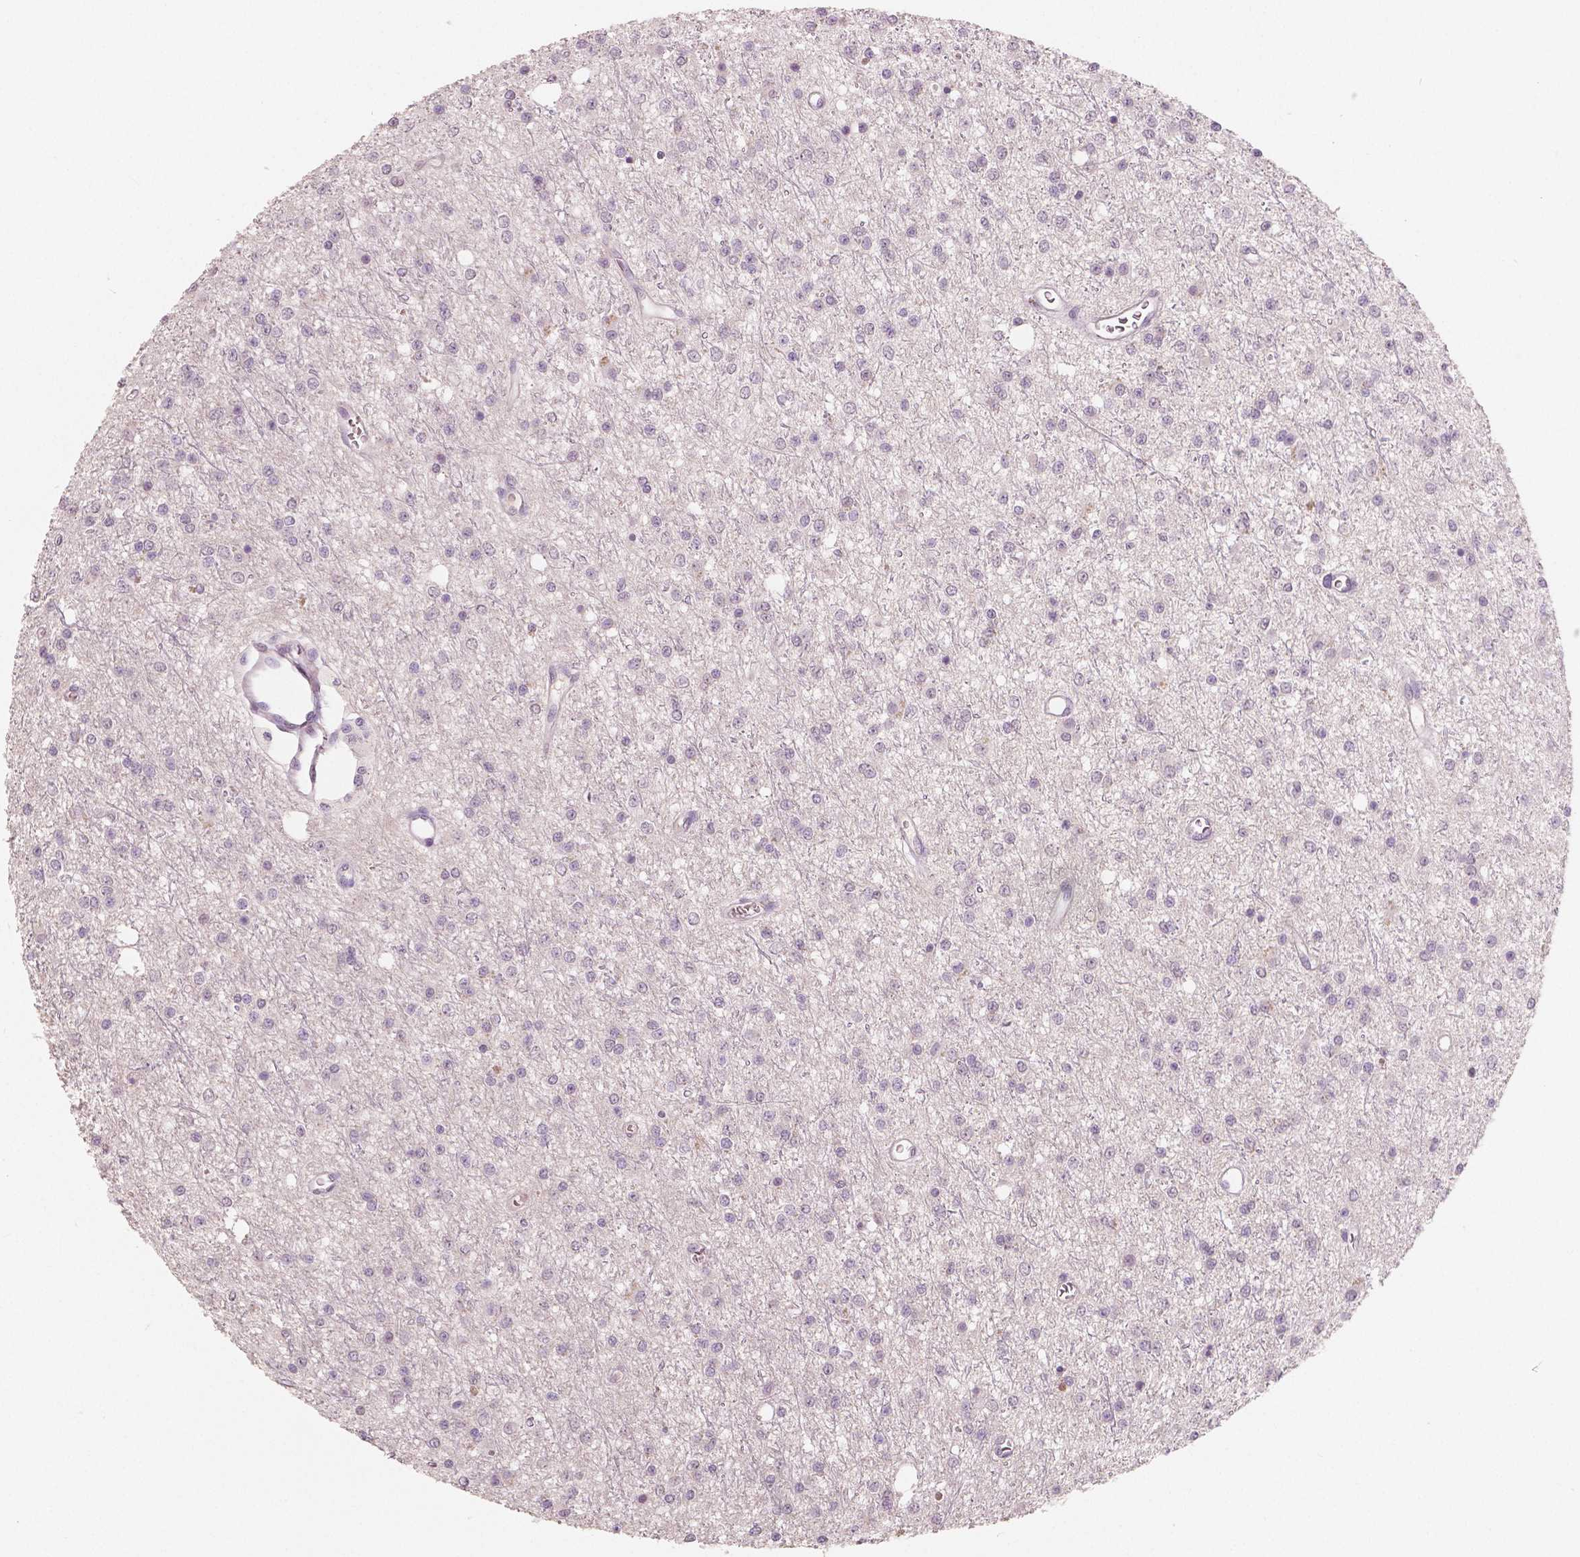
{"staining": {"intensity": "negative", "quantity": "none", "location": "none"}, "tissue": "glioma", "cell_type": "Tumor cells", "image_type": "cancer", "snomed": [{"axis": "morphology", "description": "Glioma, malignant, Low grade"}, {"axis": "topography", "description": "Brain"}], "caption": "Human malignant glioma (low-grade) stained for a protein using immunohistochemistry (IHC) shows no staining in tumor cells.", "gene": "KIT", "patient": {"sex": "female", "age": 45}}